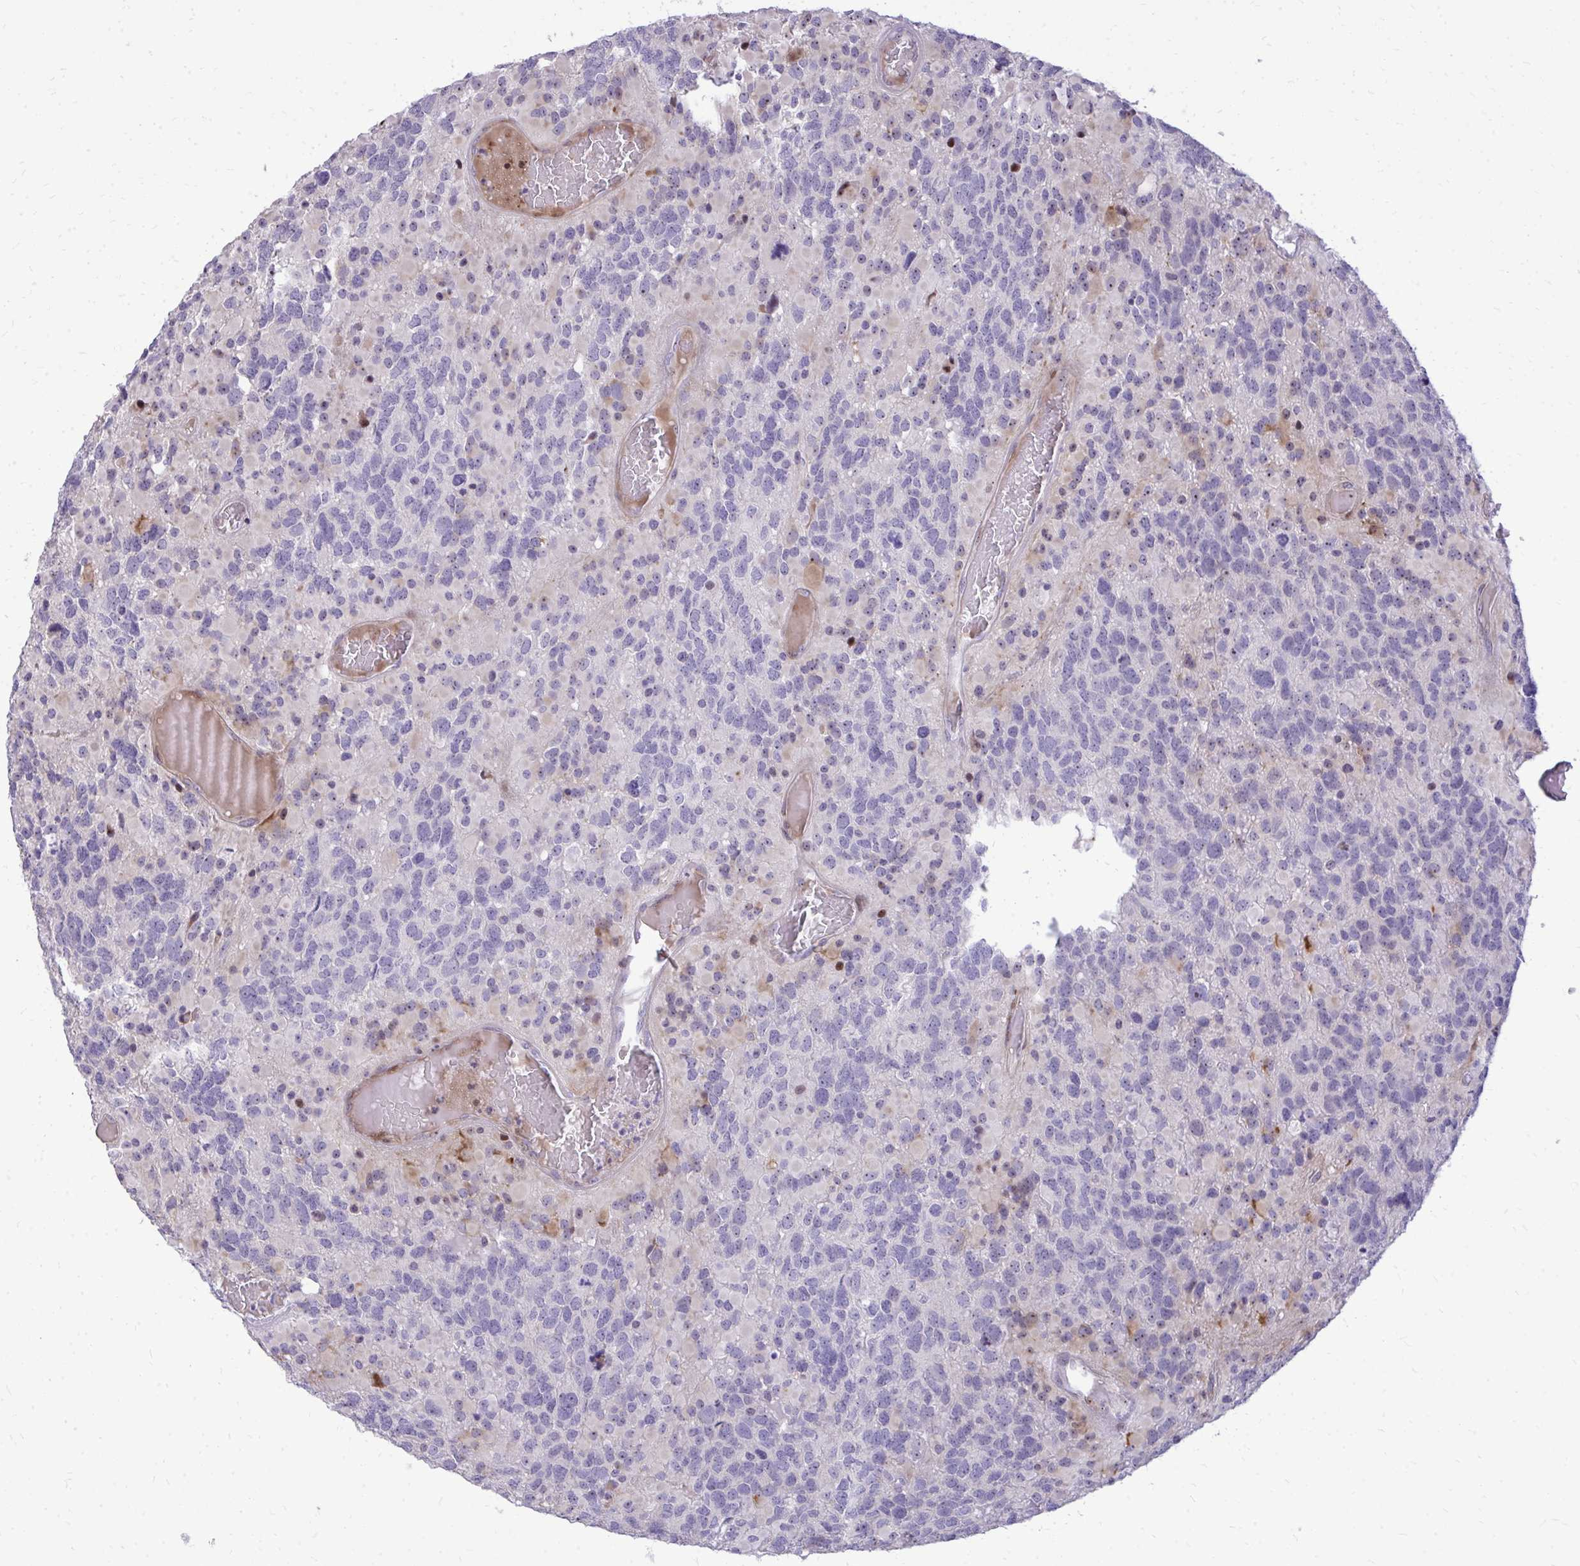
{"staining": {"intensity": "negative", "quantity": "none", "location": "none"}, "tissue": "glioma", "cell_type": "Tumor cells", "image_type": "cancer", "snomed": [{"axis": "morphology", "description": "Glioma, malignant, High grade"}, {"axis": "topography", "description": "Brain"}], "caption": "High-grade glioma (malignant) was stained to show a protein in brown. There is no significant expression in tumor cells.", "gene": "DLX4", "patient": {"sex": "female", "age": 40}}